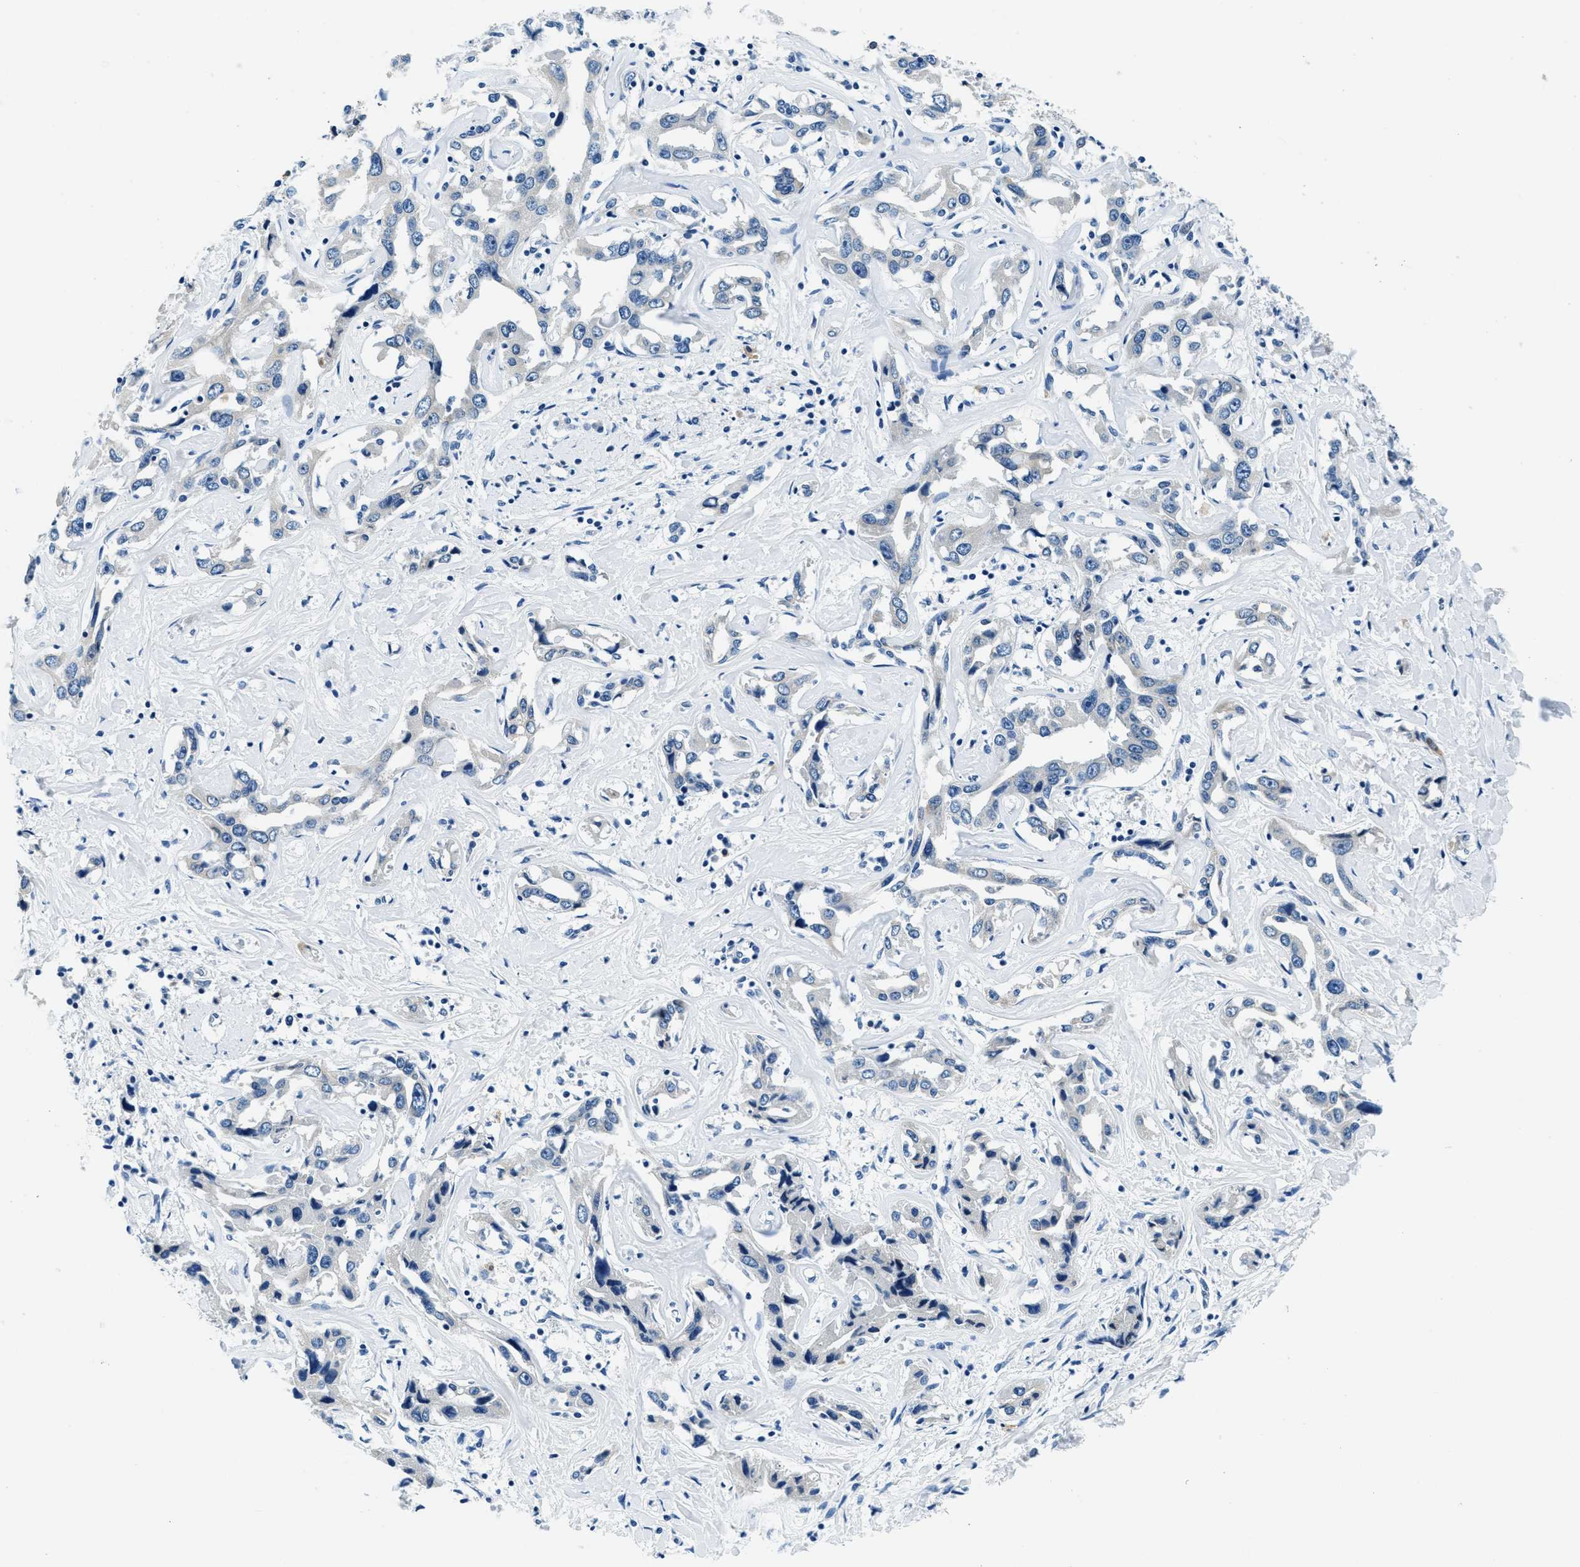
{"staining": {"intensity": "weak", "quantity": "25%-75%", "location": "cytoplasmic/membranous"}, "tissue": "liver cancer", "cell_type": "Tumor cells", "image_type": "cancer", "snomed": [{"axis": "morphology", "description": "Cholangiocarcinoma"}, {"axis": "topography", "description": "Liver"}], "caption": "Immunohistochemistry image of liver cancer stained for a protein (brown), which reveals low levels of weak cytoplasmic/membranous positivity in about 25%-75% of tumor cells.", "gene": "UBAC2", "patient": {"sex": "male", "age": 59}}